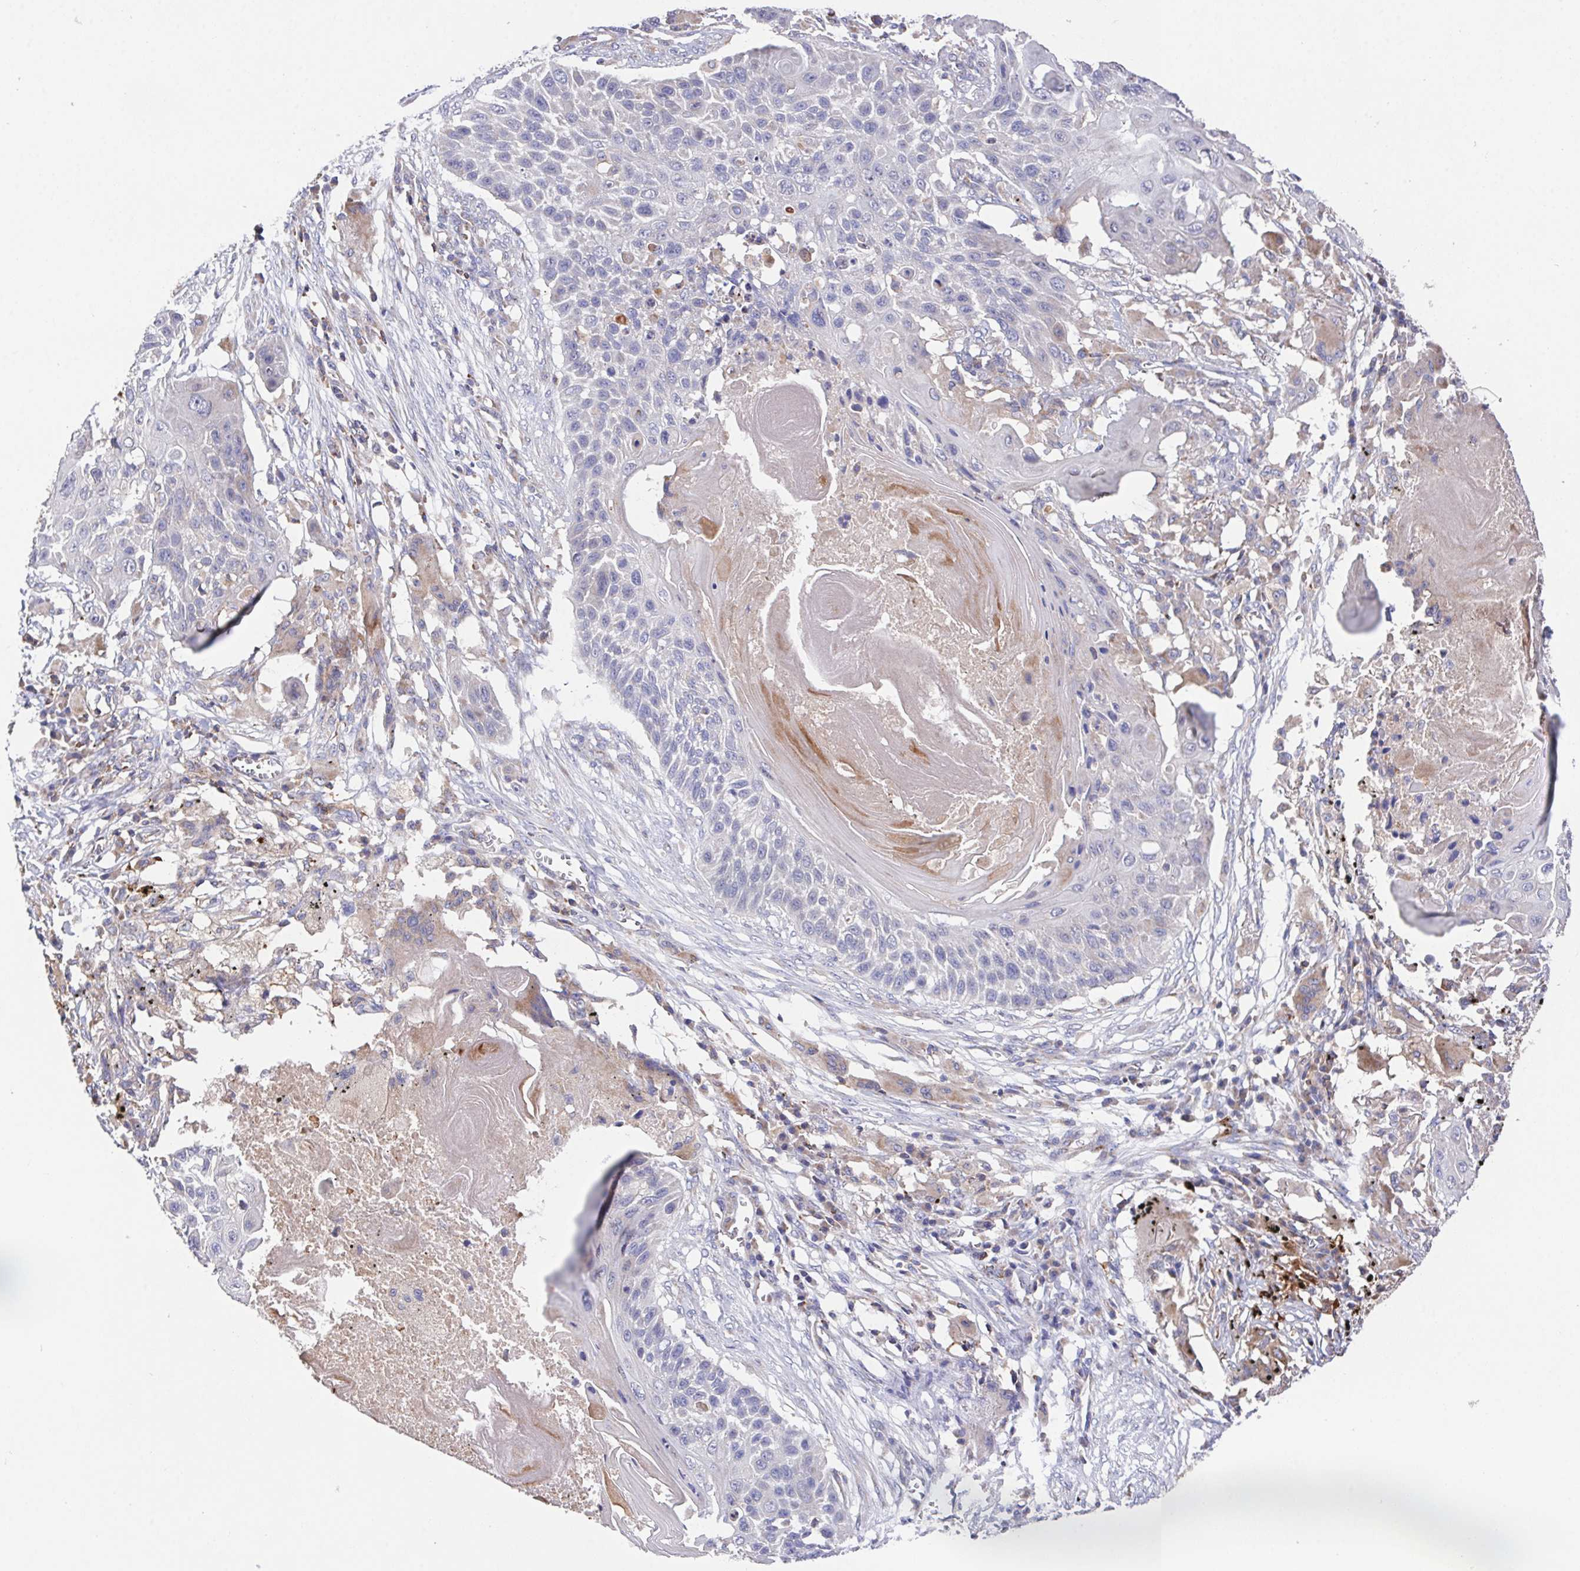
{"staining": {"intensity": "negative", "quantity": "none", "location": "none"}, "tissue": "lung cancer", "cell_type": "Tumor cells", "image_type": "cancer", "snomed": [{"axis": "morphology", "description": "Squamous cell carcinoma, NOS"}, {"axis": "topography", "description": "Lung"}], "caption": "Squamous cell carcinoma (lung) stained for a protein using IHC shows no positivity tumor cells.", "gene": "FAM241A", "patient": {"sex": "male", "age": 78}}